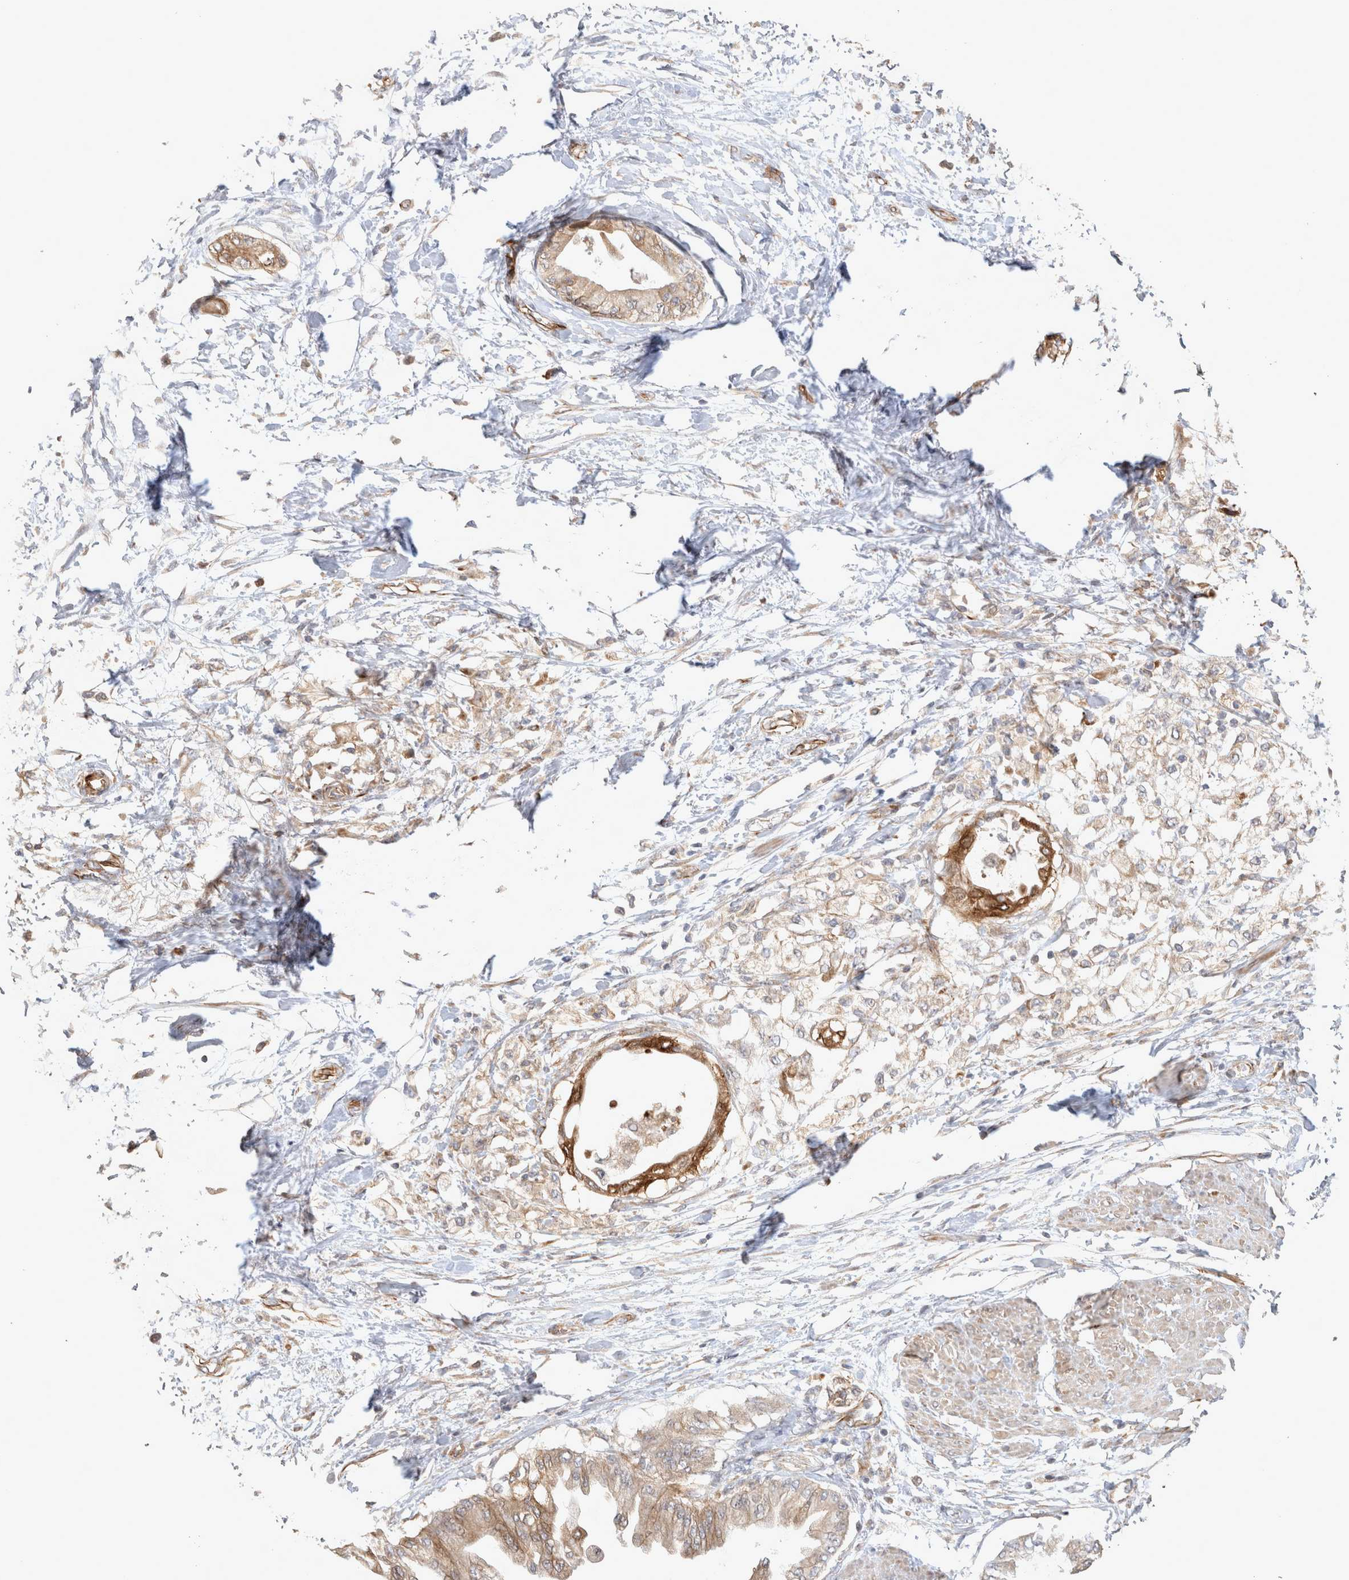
{"staining": {"intensity": "weak", "quantity": ">75%", "location": "cytoplasmic/membranous"}, "tissue": "pancreatic cancer", "cell_type": "Tumor cells", "image_type": "cancer", "snomed": [{"axis": "morphology", "description": "Normal tissue, NOS"}, {"axis": "morphology", "description": "Adenocarcinoma, NOS"}, {"axis": "topography", "description": "Pancreas"}, {"axis": "topography", "description": "Duodenum"}], "caption": "Protein expression analysis of pancreatic cancer displays weak cytoplasmic/membranous expression in about >75% of tumor cells.", "gene": "NMU", "patient": {"sex": "female", "age": 60}}